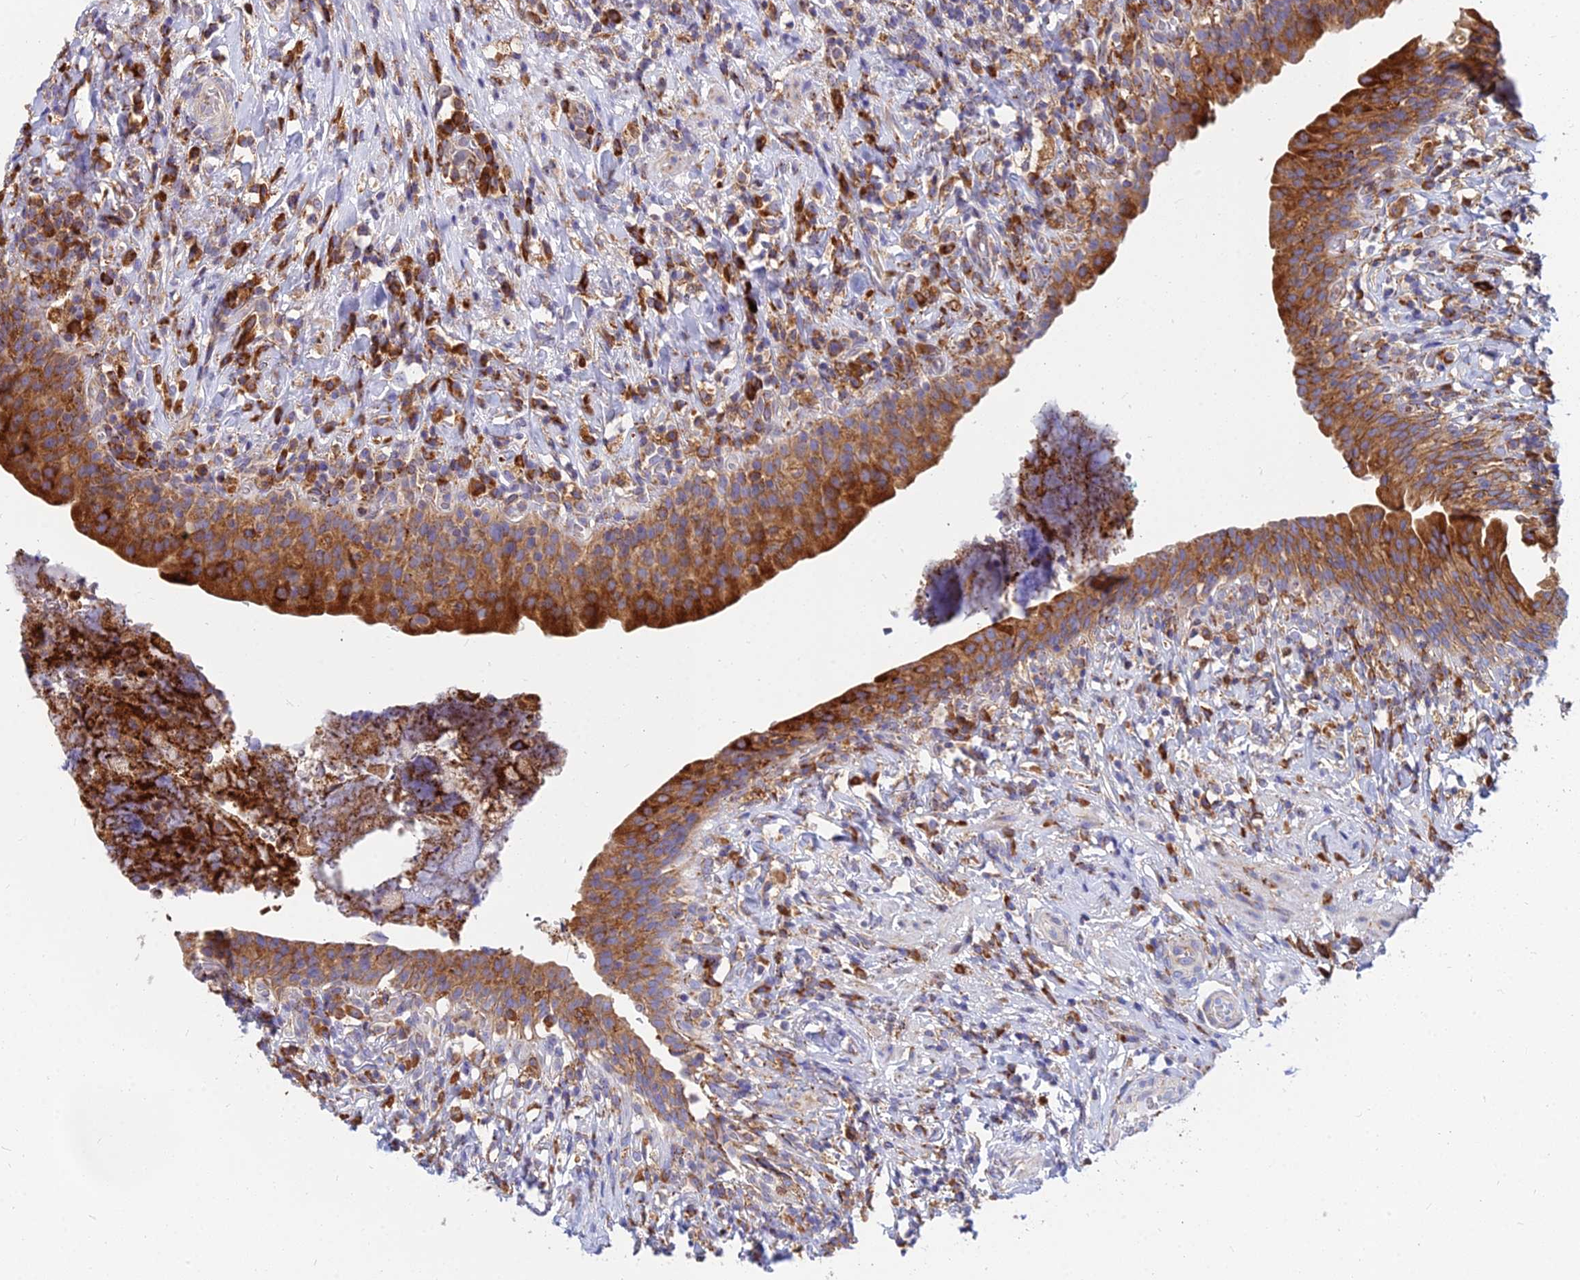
{"staining": {"intensity": "strong", "quantity": "25%-75%", "location": "cytoplasmic/membranous"}, "tissue": "urinary bladder", "cell_type": "Urothelial cells", "image_type": "normal", "snomed": [{"axis": "morphology", "description": "Normal tissue, NOS"}, {"axis": "morphology", "description": "Inflammation, NOS"}, {"axis": "topography", "description": "Urinary bladder"}], "caption": "The immunohistochemical stain highlights strong cytoplasmic/membranous staining in urothelial cells of unremarkable urinary bladder.", "gene": "CCT6A", "patient": {"sex": "male", "age": 64}}